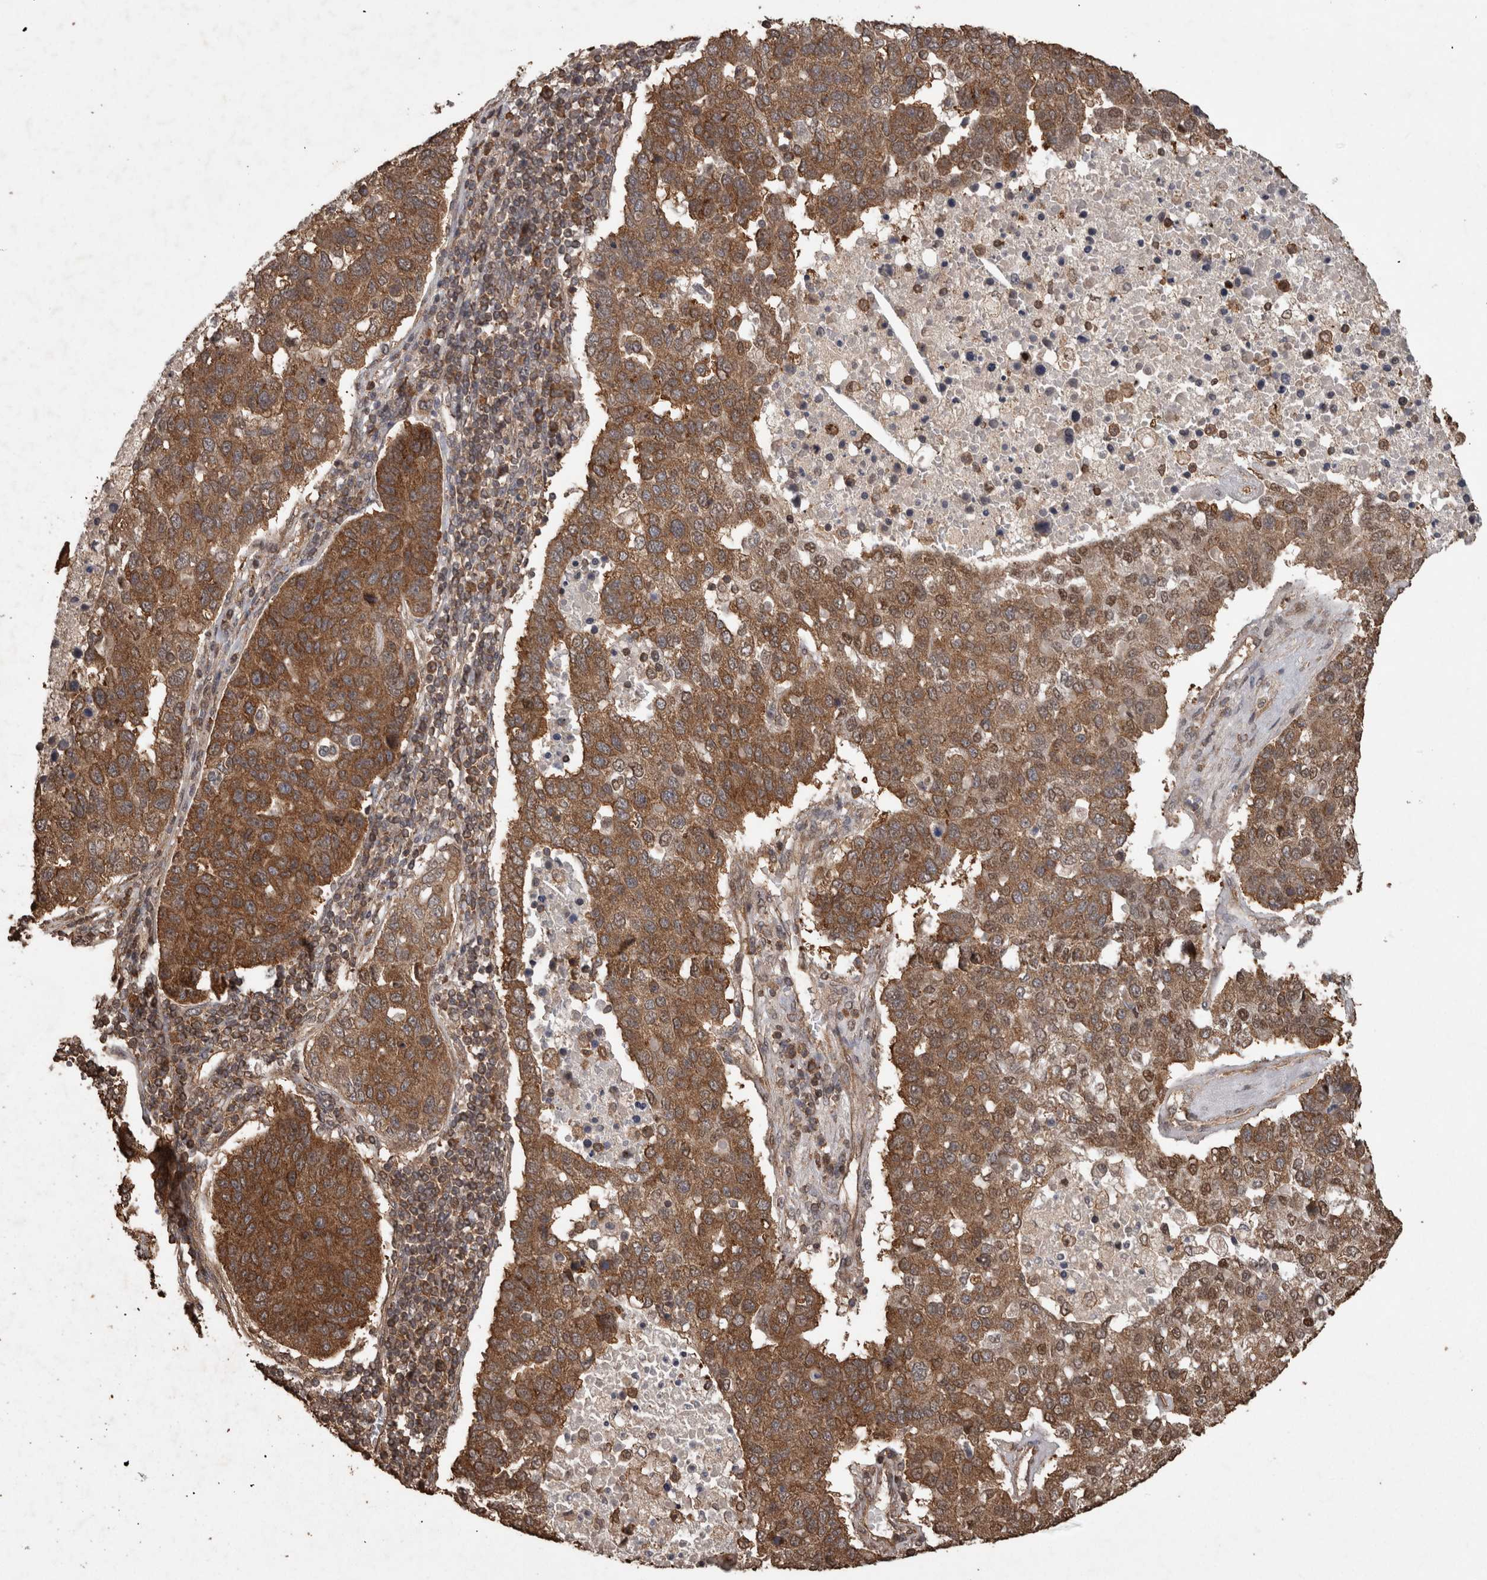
{"staining": {"intensity": "strong", "quantity": ">75%", "location": "cytoplasmic/membranous,nuclear"}, "tissue": "pancreatic cancer", "cell_type": "Tumor cells", "image_type": "cancer", "snomed": [{"axis": "morphology", "description": "Adenocarcinoma, NOS"}, {"axis": "topography", "description": "Pancreas"}], "caption": "Brown immunohistochemical staining in human pancreatic cancer displays strong cytoplasmic/membranous and nuclear positivity in about >75% of tumor cells.", "gene": "PINK1", "patient": {"sex": "female", "age": 61}}